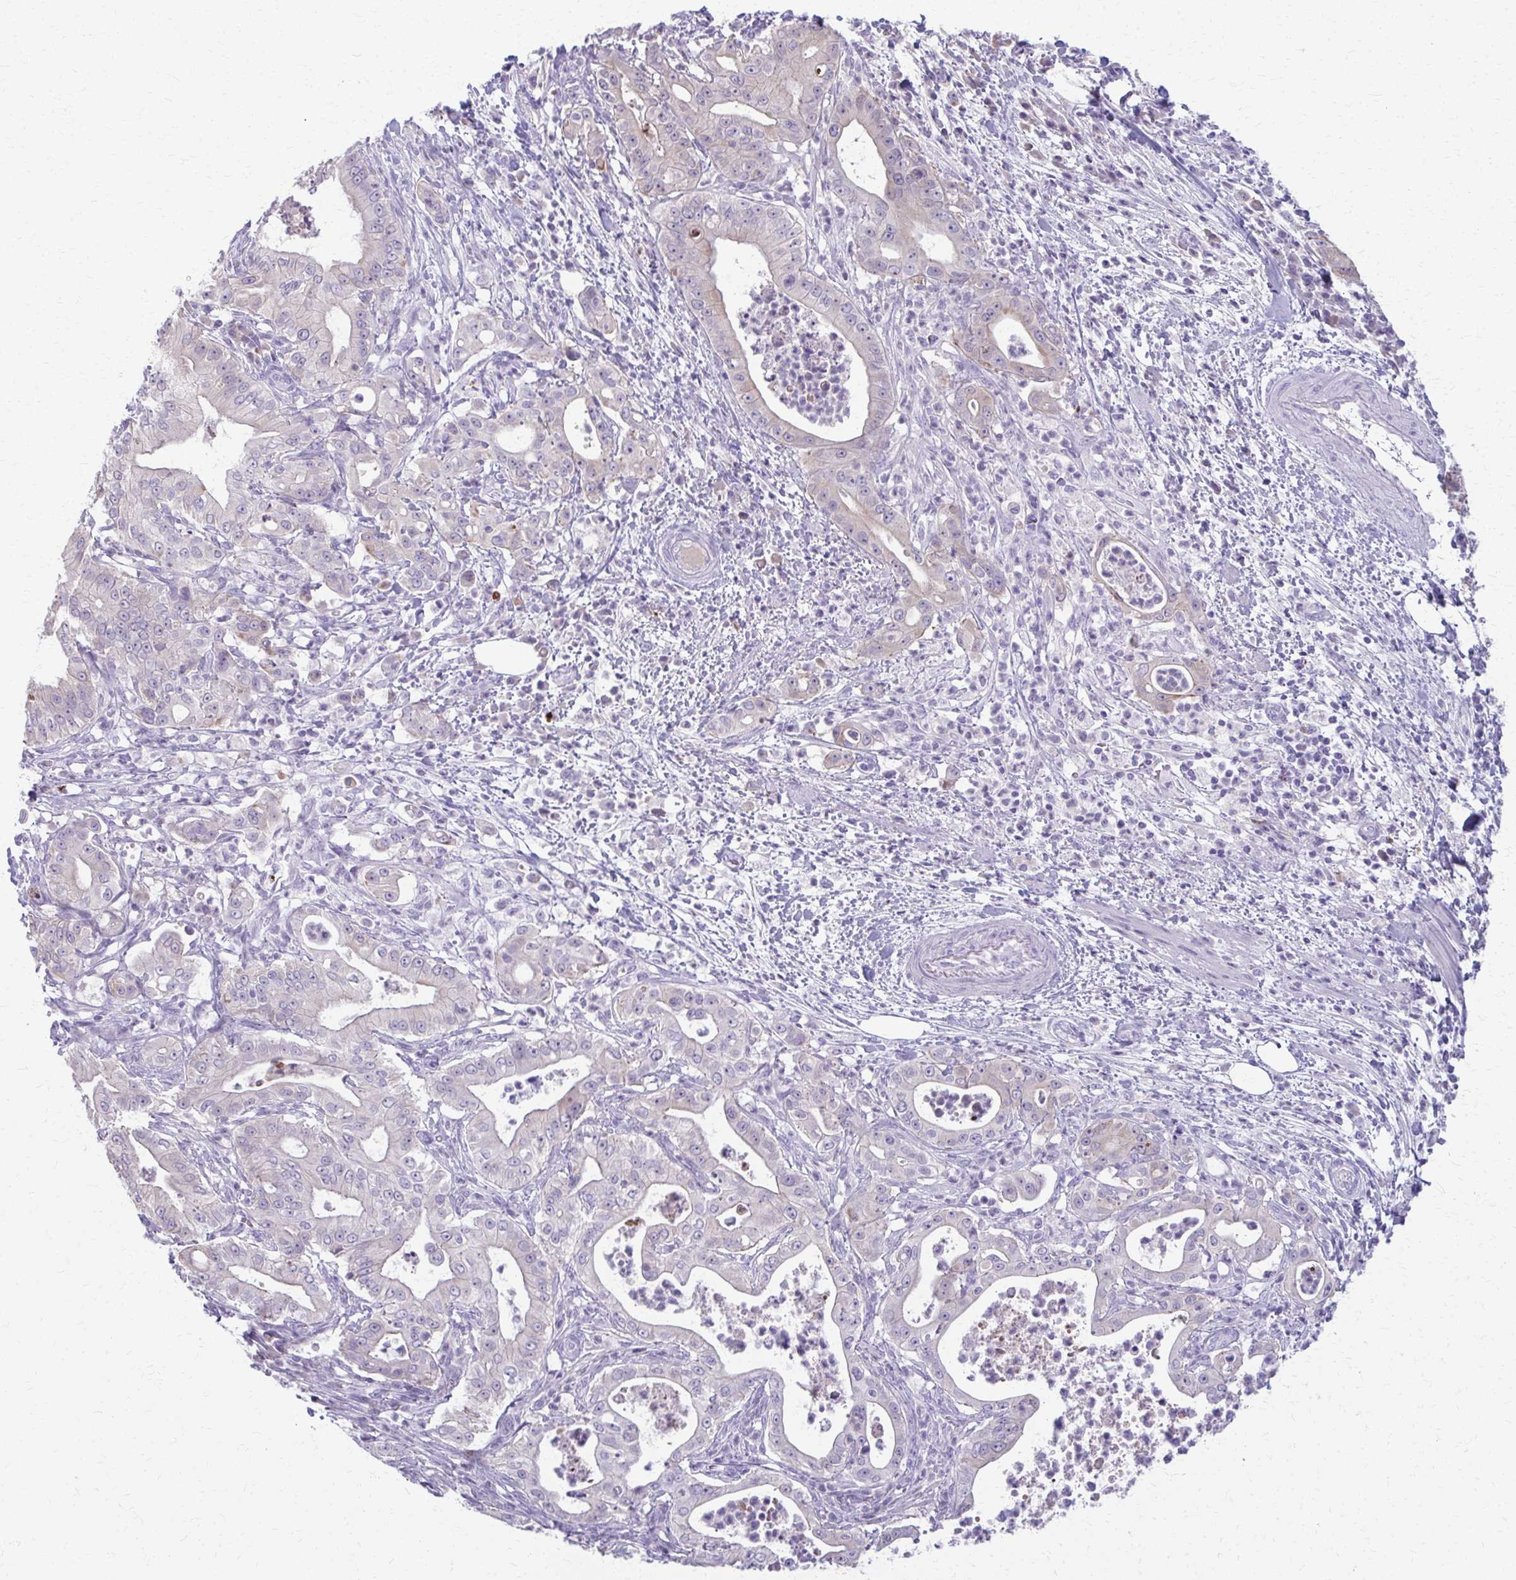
{"staining": {"intensity": "negative", "quantity": "none", "location": "none"}, "tissue": "pancreatic cancer", "cell_type": "Tumor cells", "image_type": "cancer", "snomed": [{"axis": "morphology", "description": "Adenocarcinoma, NOS"}, {"axis": "topography", "description": "Pancreas"}], "caption": "High magnification brightfield microscopy of pancreatic adenocarcinoma stained with DAB (brown) and counterstained with hematoxylin (blue): tumor cells show no significant positivity.", "gene": "OR4M1", "patient": {"sex": "male", "age": 71}}